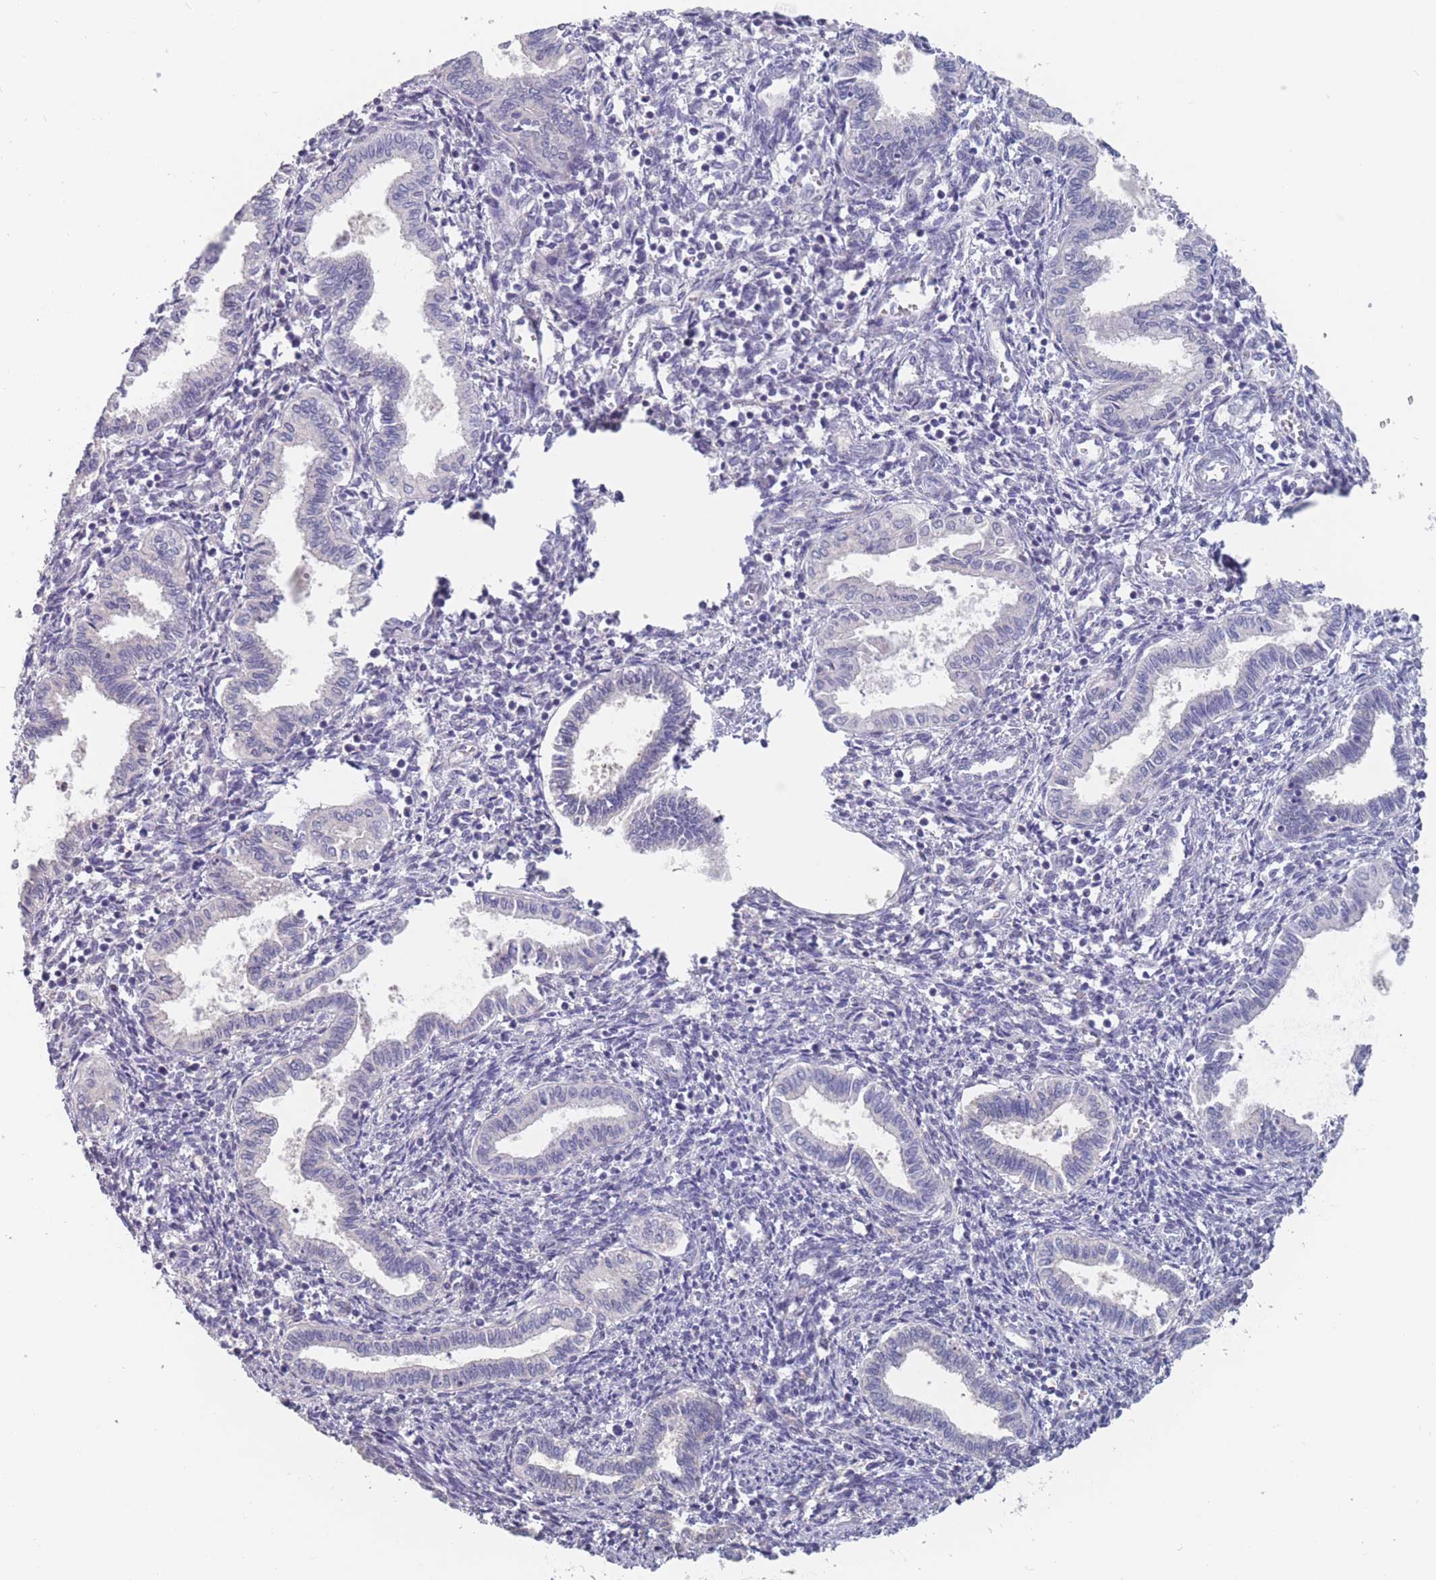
{"staining": {"intensity": "negative", "quantity": "none", "location": "none"}, "tissue": "endometrium", "cell_type": "Cells in endometrial stroma", "image_type": "normal", "snomed": [{"axis": "morphology", "description": "Normal tissue, NOS"}, {"axis": "topography", "description": "Endometrium"}], "caption": "DAB (3,3'-diaminobenzidine) immunohistochemical staining of normal endometrium shows no significant positivity in cells in endometrial stroma.", "gene": "CYP51A1", "patient": {"sex": "female", "age": 37}}